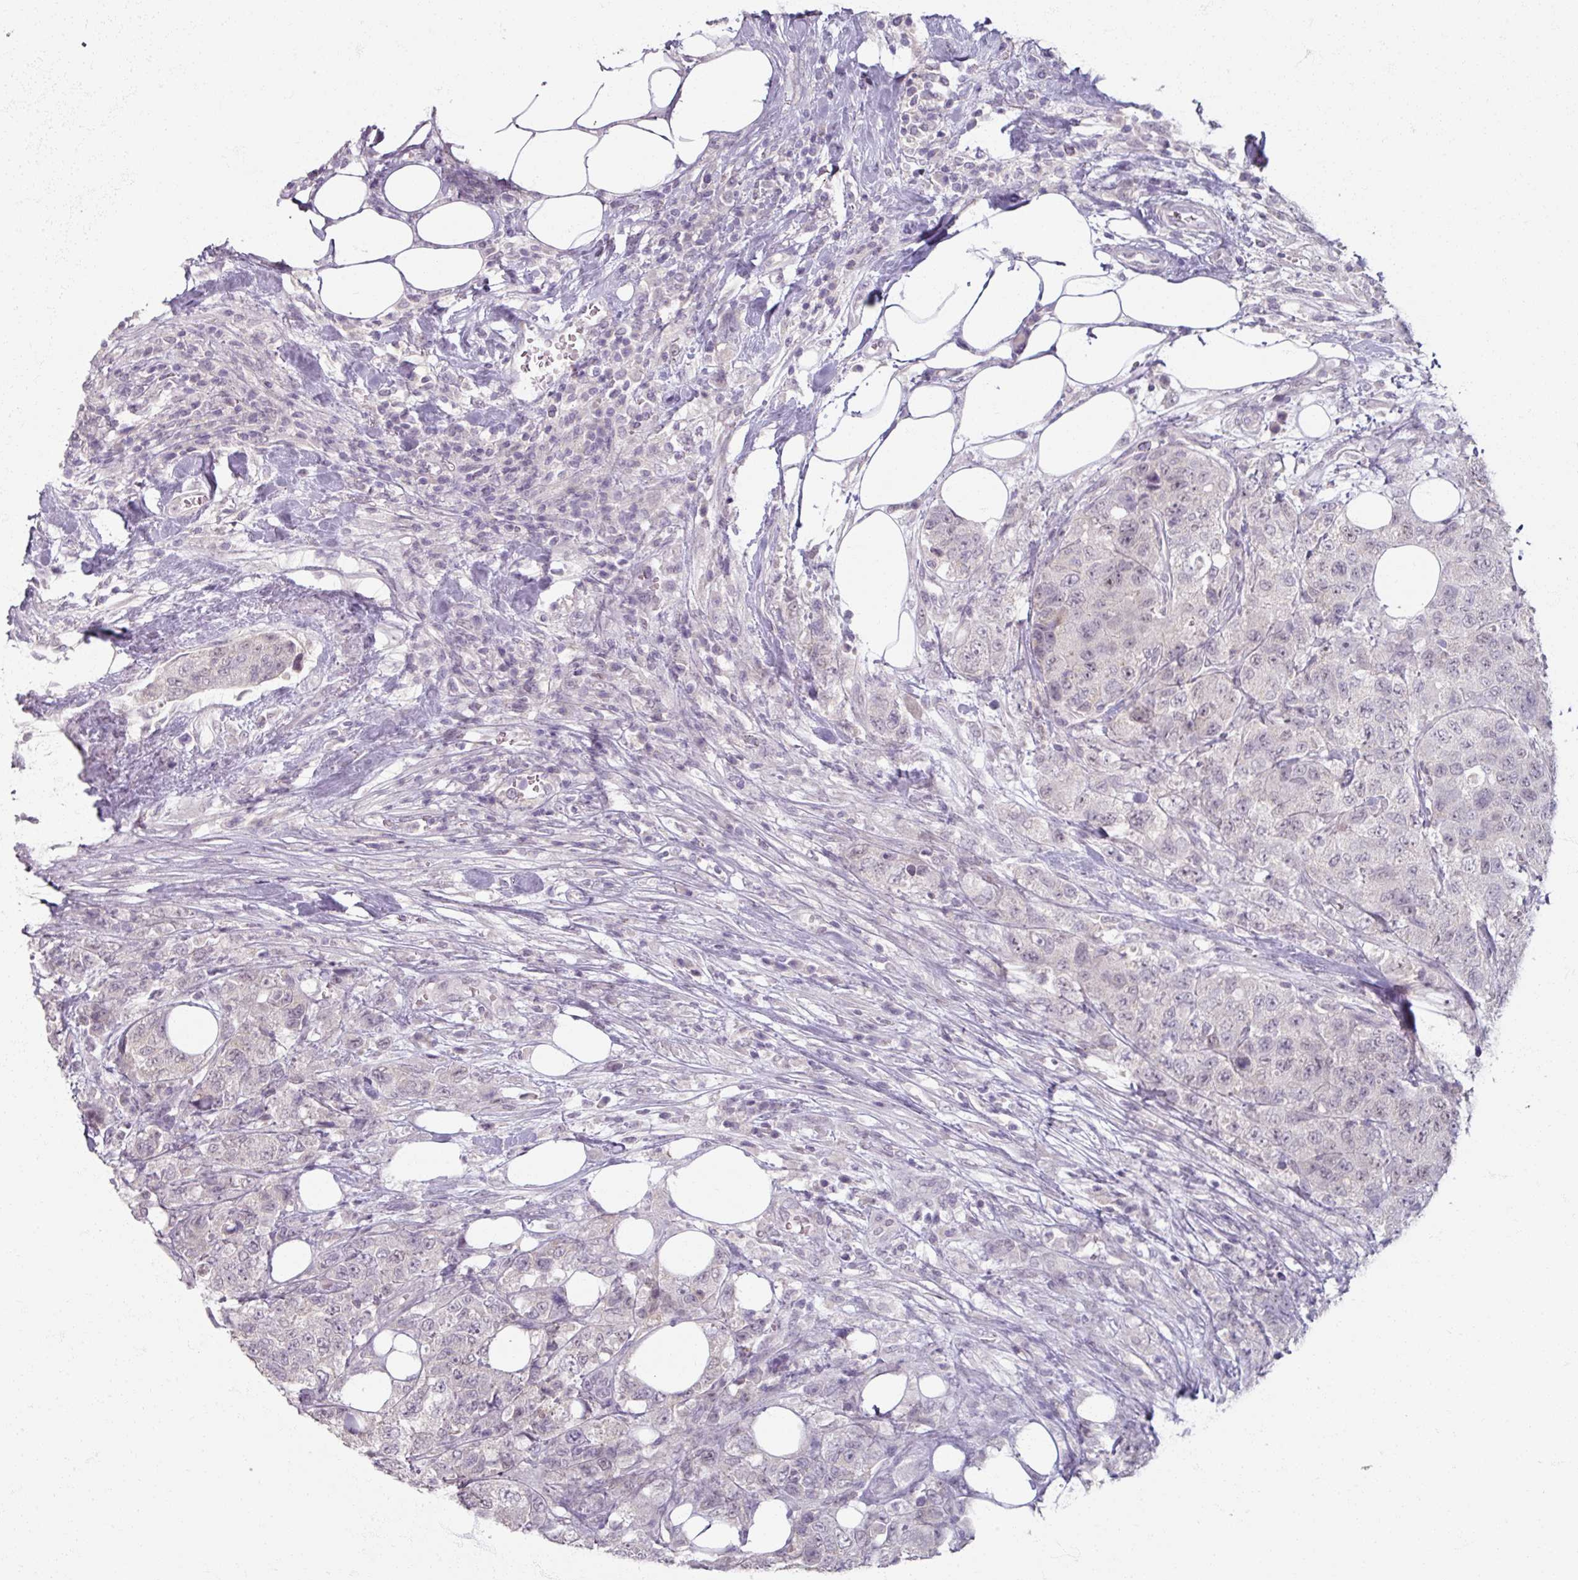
{"staining": {"intensity": "negative", "quantity": "none", "location": "none"}, "tissue": "urothelial cancer", "cell_type": "Tumor cells", "image_type": "cancer", "snomed": [{"axis": "morphology", "description": "Urothelial carcinoma, High grade"}, {"axis": "topography", "description": "Urinary bladder"}], "caption": "Human urothelial carcinoma (high-grade) stained for a protein using immunohistochemistry shows no positivity in tumor cells.", "gene": "SOX11", "patient": {"sex": "female", "age": 78}}